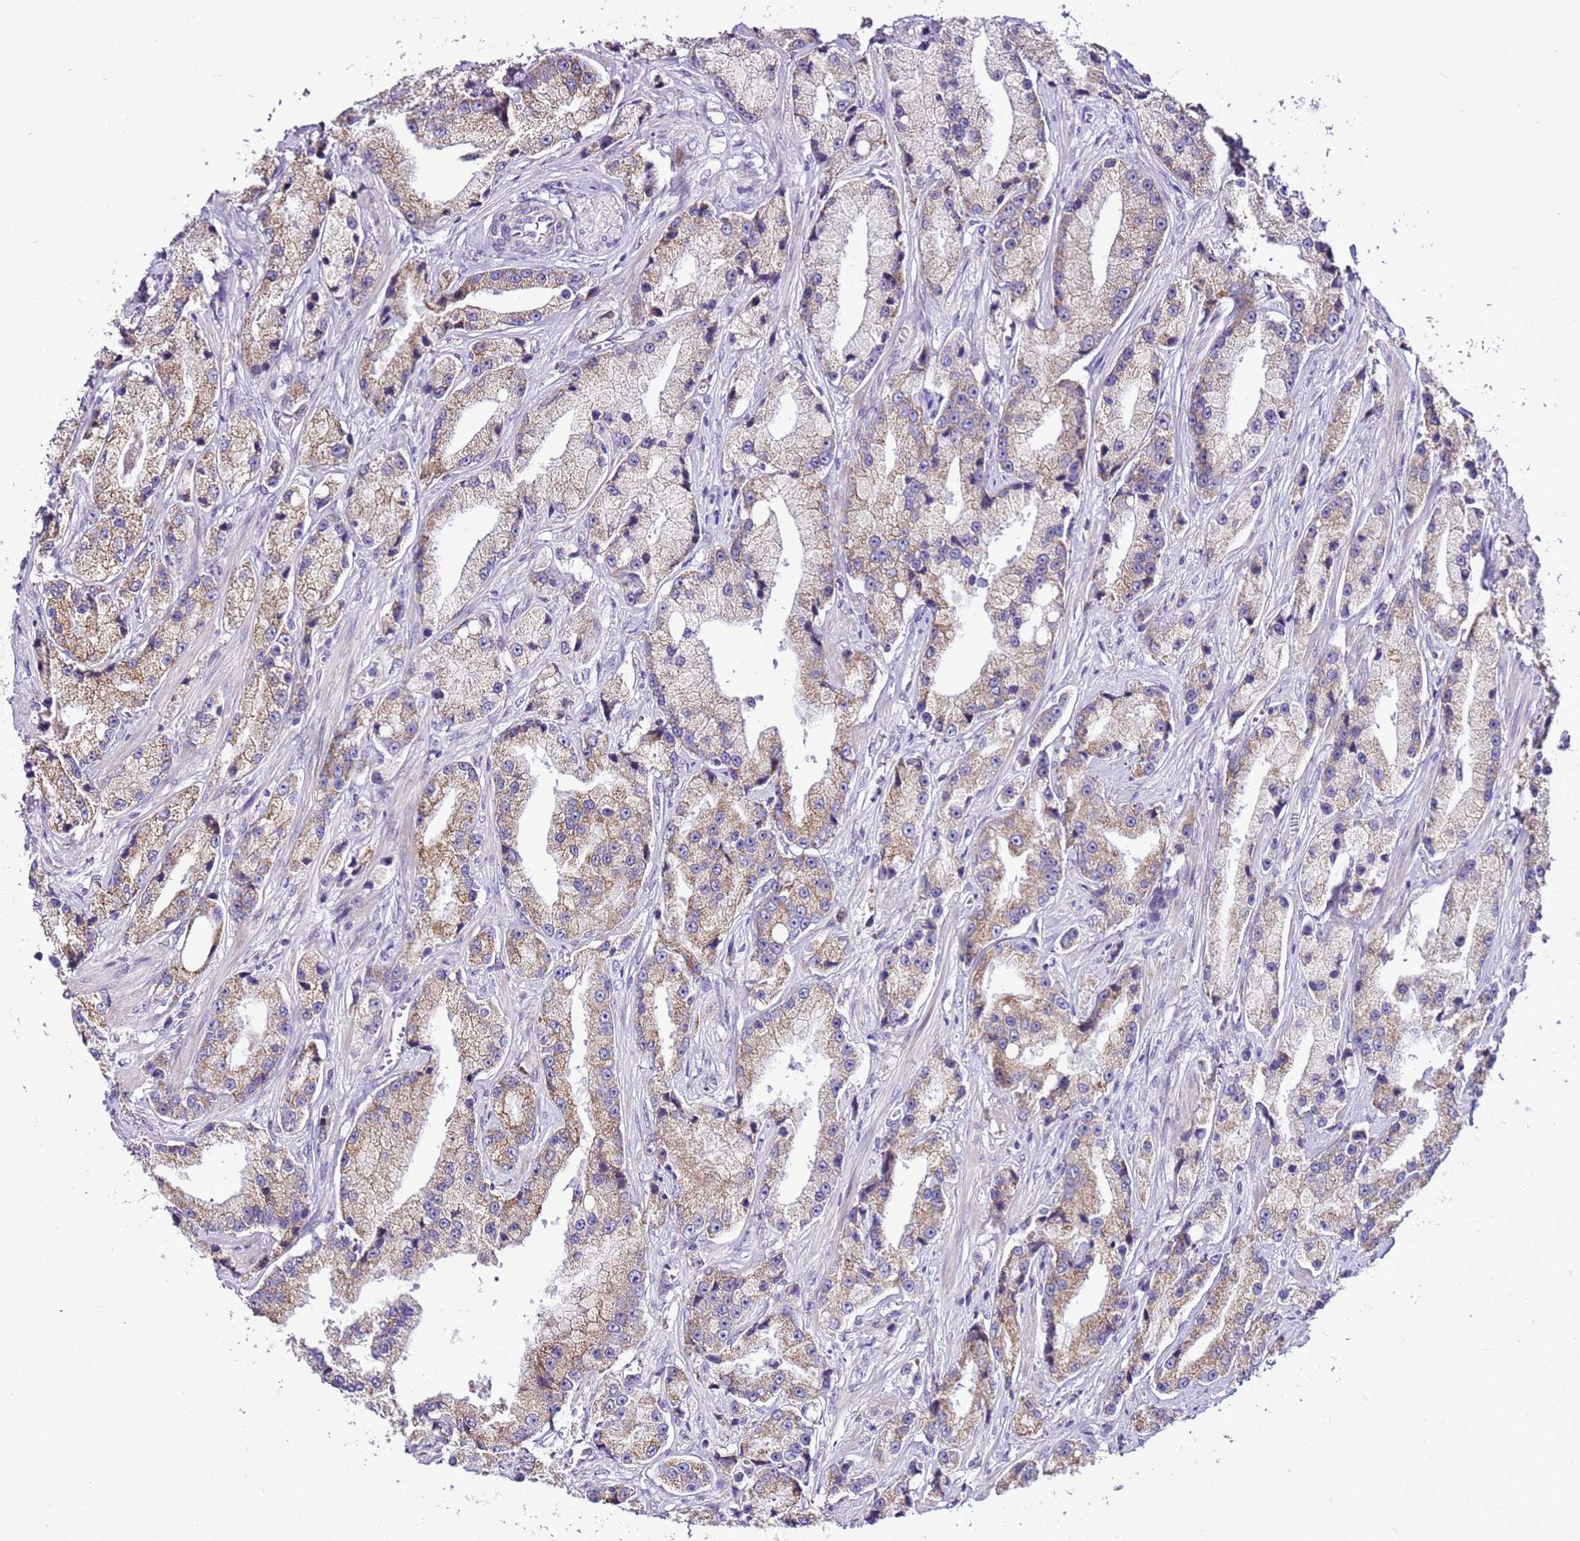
{"staining": {"intensity": "moderate", "quantity": ">75%", "location": "cytoplasmic/membranous"}, "tissue": "prostate cancer", "cell_type": "Tumor cells", "image_type": "cancer", "snomed": [{"axis": "morphology", "description": "Adenocarcinoma, High grade"}, {"axis": "topography", "description": "Prostate"}], "caption": "Brown immunohistochemical staining in human high-grade adenocarcinoma (prostate) demonstrates moderate cytoplasmic/membranous staining in about >75% of tumor cells.", "gene": "MRPL36", "patient": {"sex": "male", "age": 74}}